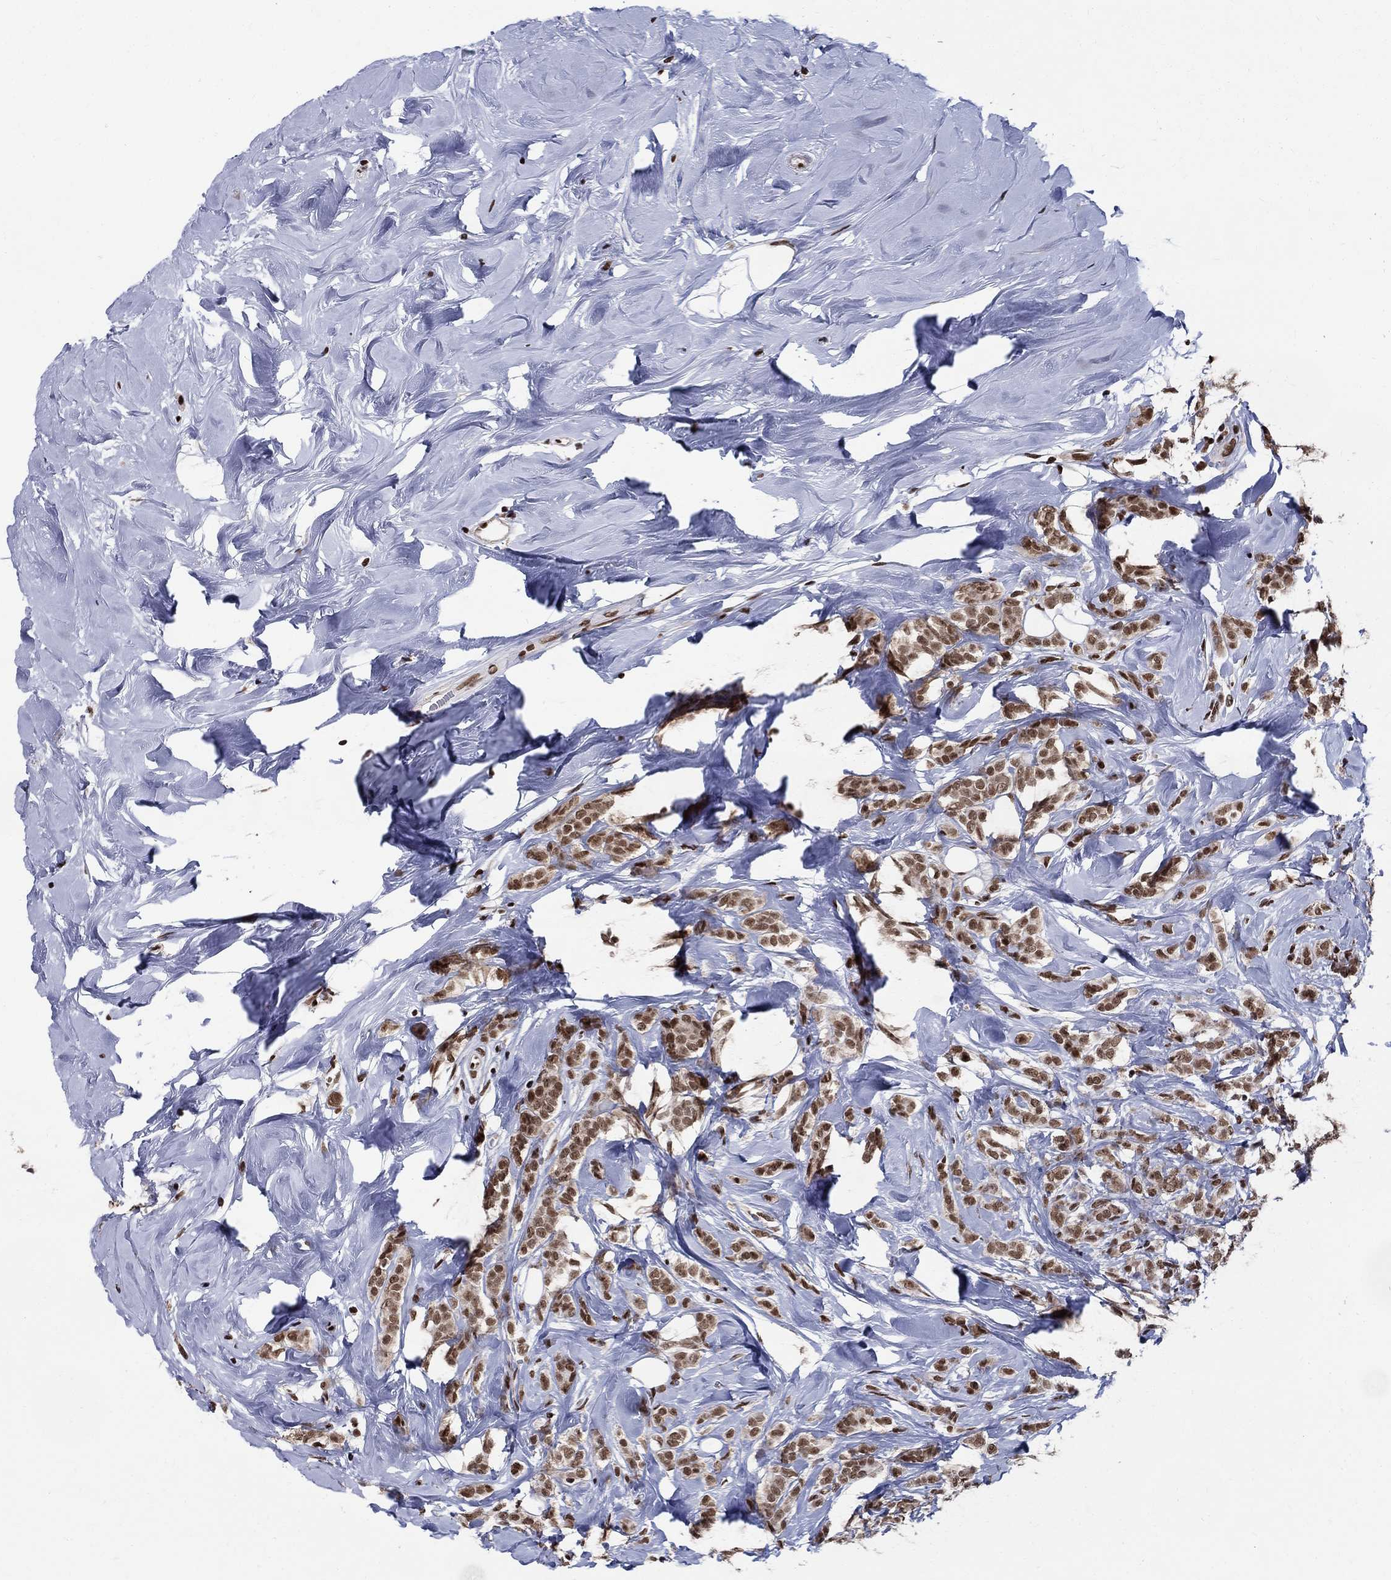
{"staining": {"intensity": "moderate", "quantity": ">75%", "location": "nuclear"}, "tissue": "breast cancer", "cell_type": "Tumor cells", "image_type": "cancer", "snomed": [{"axis": "morphology", "description": "Lobular carcinoma"}, {"axis": "topography", "description": "Breast"}], "caption": "Breast lobular carcinoma stained with immunohistochemistry (IHC) demonstrates moderate nuclear positivity in approximately >75% of tumor cells. (DAB IHC with brightfield microscopy, high magnification).", "gene": "FBXO16", "patient": {"sex": "female", "age": 49}}